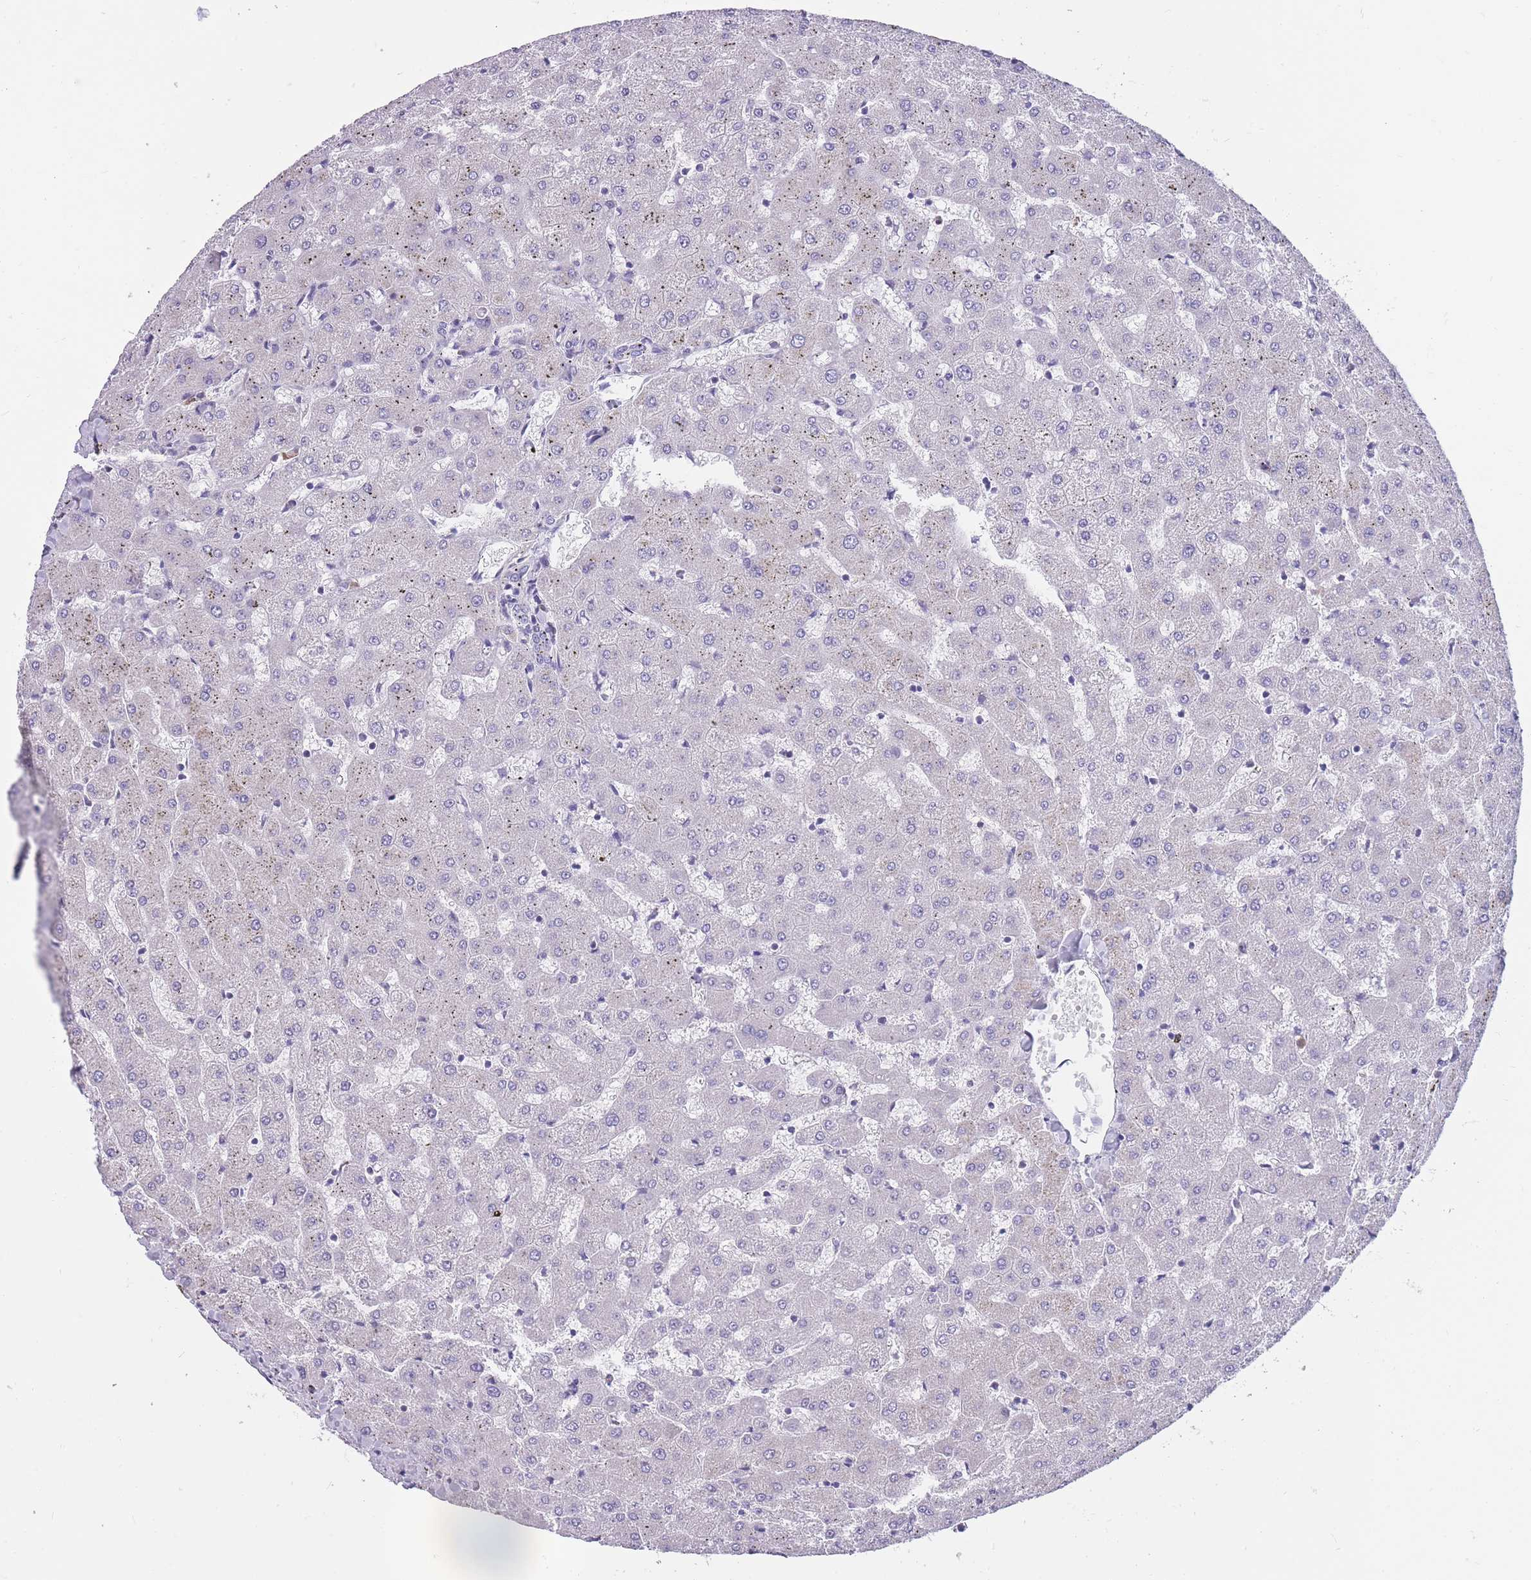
{"staining": {"intensity": "negative", "quantity": "none", "location": "none"}, "tissue": "liver", "cell_type": "Cholangiocytes", "image_type": "normal", "snomed": [{"axis": "morphology", "description": "Normal tissue, NOS"}, {"axis": "topography", "description": "Liver"}], "caption": "Cholangiocytes show no significant expression in normal liver. The staining was performed using DAB (3,3'-diaminobenzidine) to visualize the protein expression in brown, while the nuclei were stained in blue with hematoxylin (Magnification: 20x).", "gene": "ZNF662", "patient": {"sex": "female", "age": 63}}